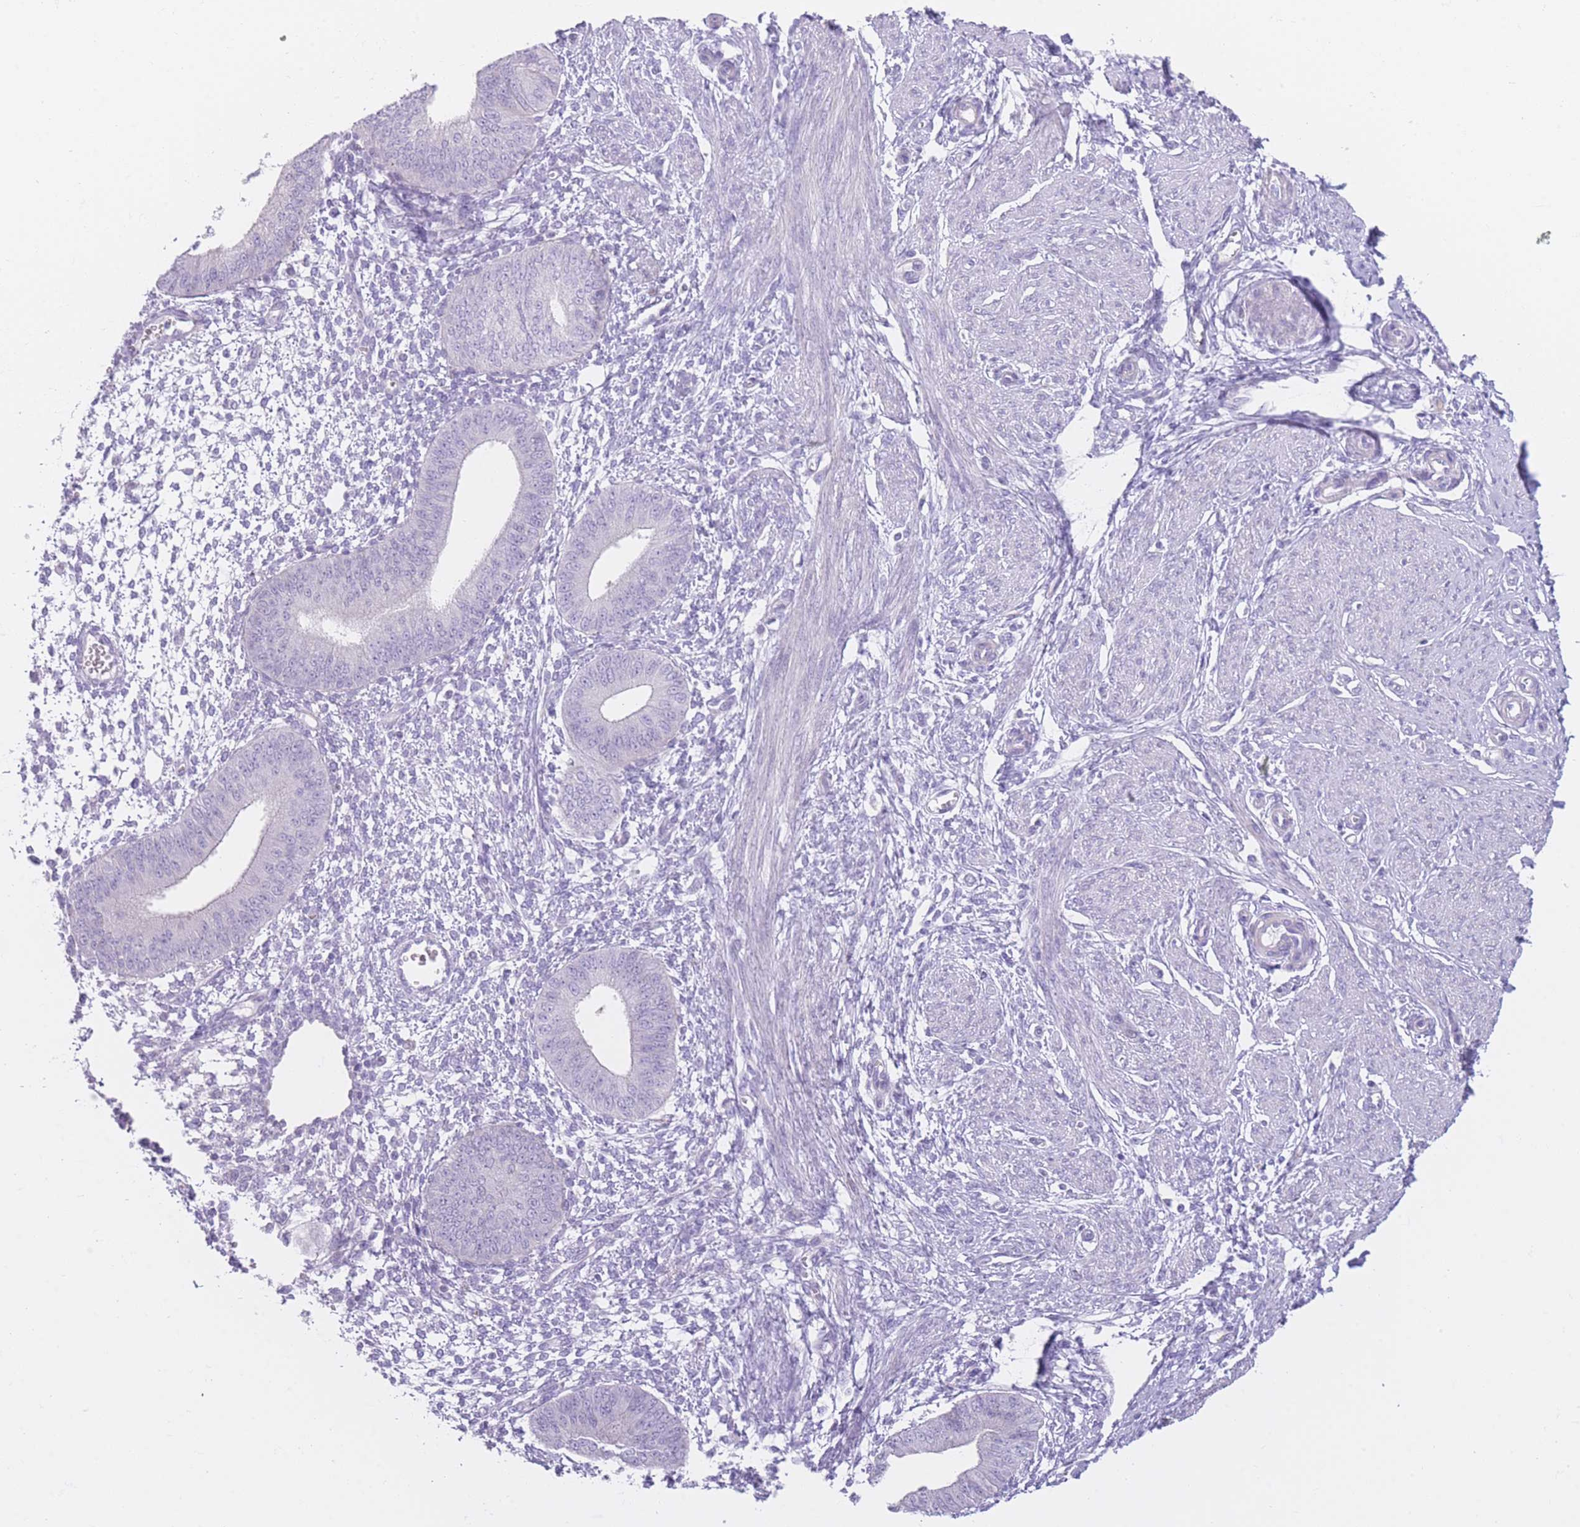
{"staining": {"intensity": "negative", "quantity": "none", "location": "none"}, "tissue": "endometrium", "cell_type": "Cells in endometrial stroma", "image_type": "normal", "snomed": [{"axis": "morphology", "description": "Normal tissue, NOS"}, {"axis": "topography", "description": "Endometrium"}], "caption": "A histopathology image of endometrium stained for a protein exhibits no brown staining in cells in endometrial stroma. (DAB (3,3'-diaminobenzidine) immunohistochemistry with hematoxylin counter stain).", "gene": "IMPG1", "patient": {"sex": "female", "age": 49}}